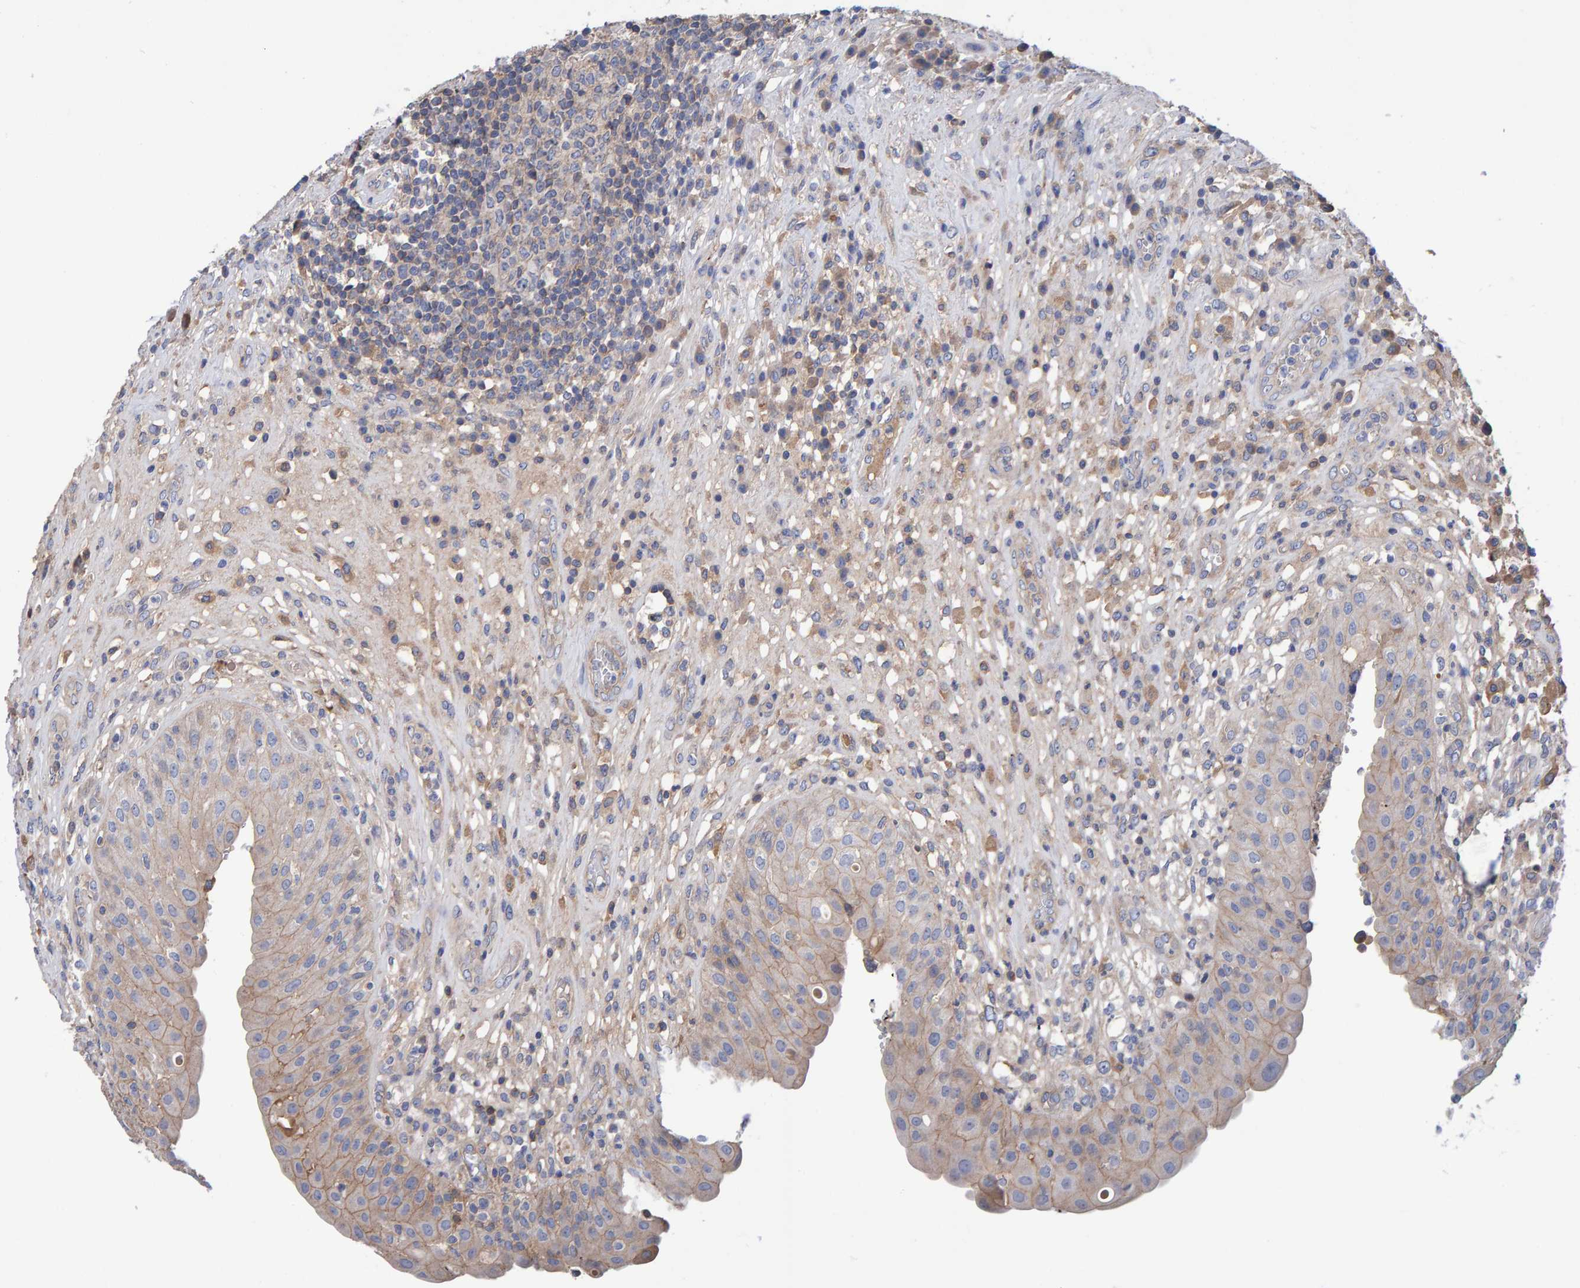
{"staining": {"intensity": "weak", "quantity": "25%-75%", "location": "cytoplasmic/membranous"}, "tissue": "urinary bladder", "cell_type": "Urothelial cells", "image_type": "normal", "snomed": [{"axis": "morphology", "description": "Normal tissue, NOS"}, {"axis": "topography", "description": "Urinary bladder"}], "caption": "Immunohistochemistry (DAB (3,3'-diaminobenzidine)) staining of unremarkable human urinary bladder displays weak cytoplasmic/membranous protein staining in approximately 25%-75% of urothelial cells. The staining was performed using DAB (3,3'-diaminobenzidine) to visualize the protein expression in brown, while the nuclei were stained in blue with hematoxylin (Magnification: 20x).", "gene": "EFR3A", "patient": {"sex": "female", "age": 62}}